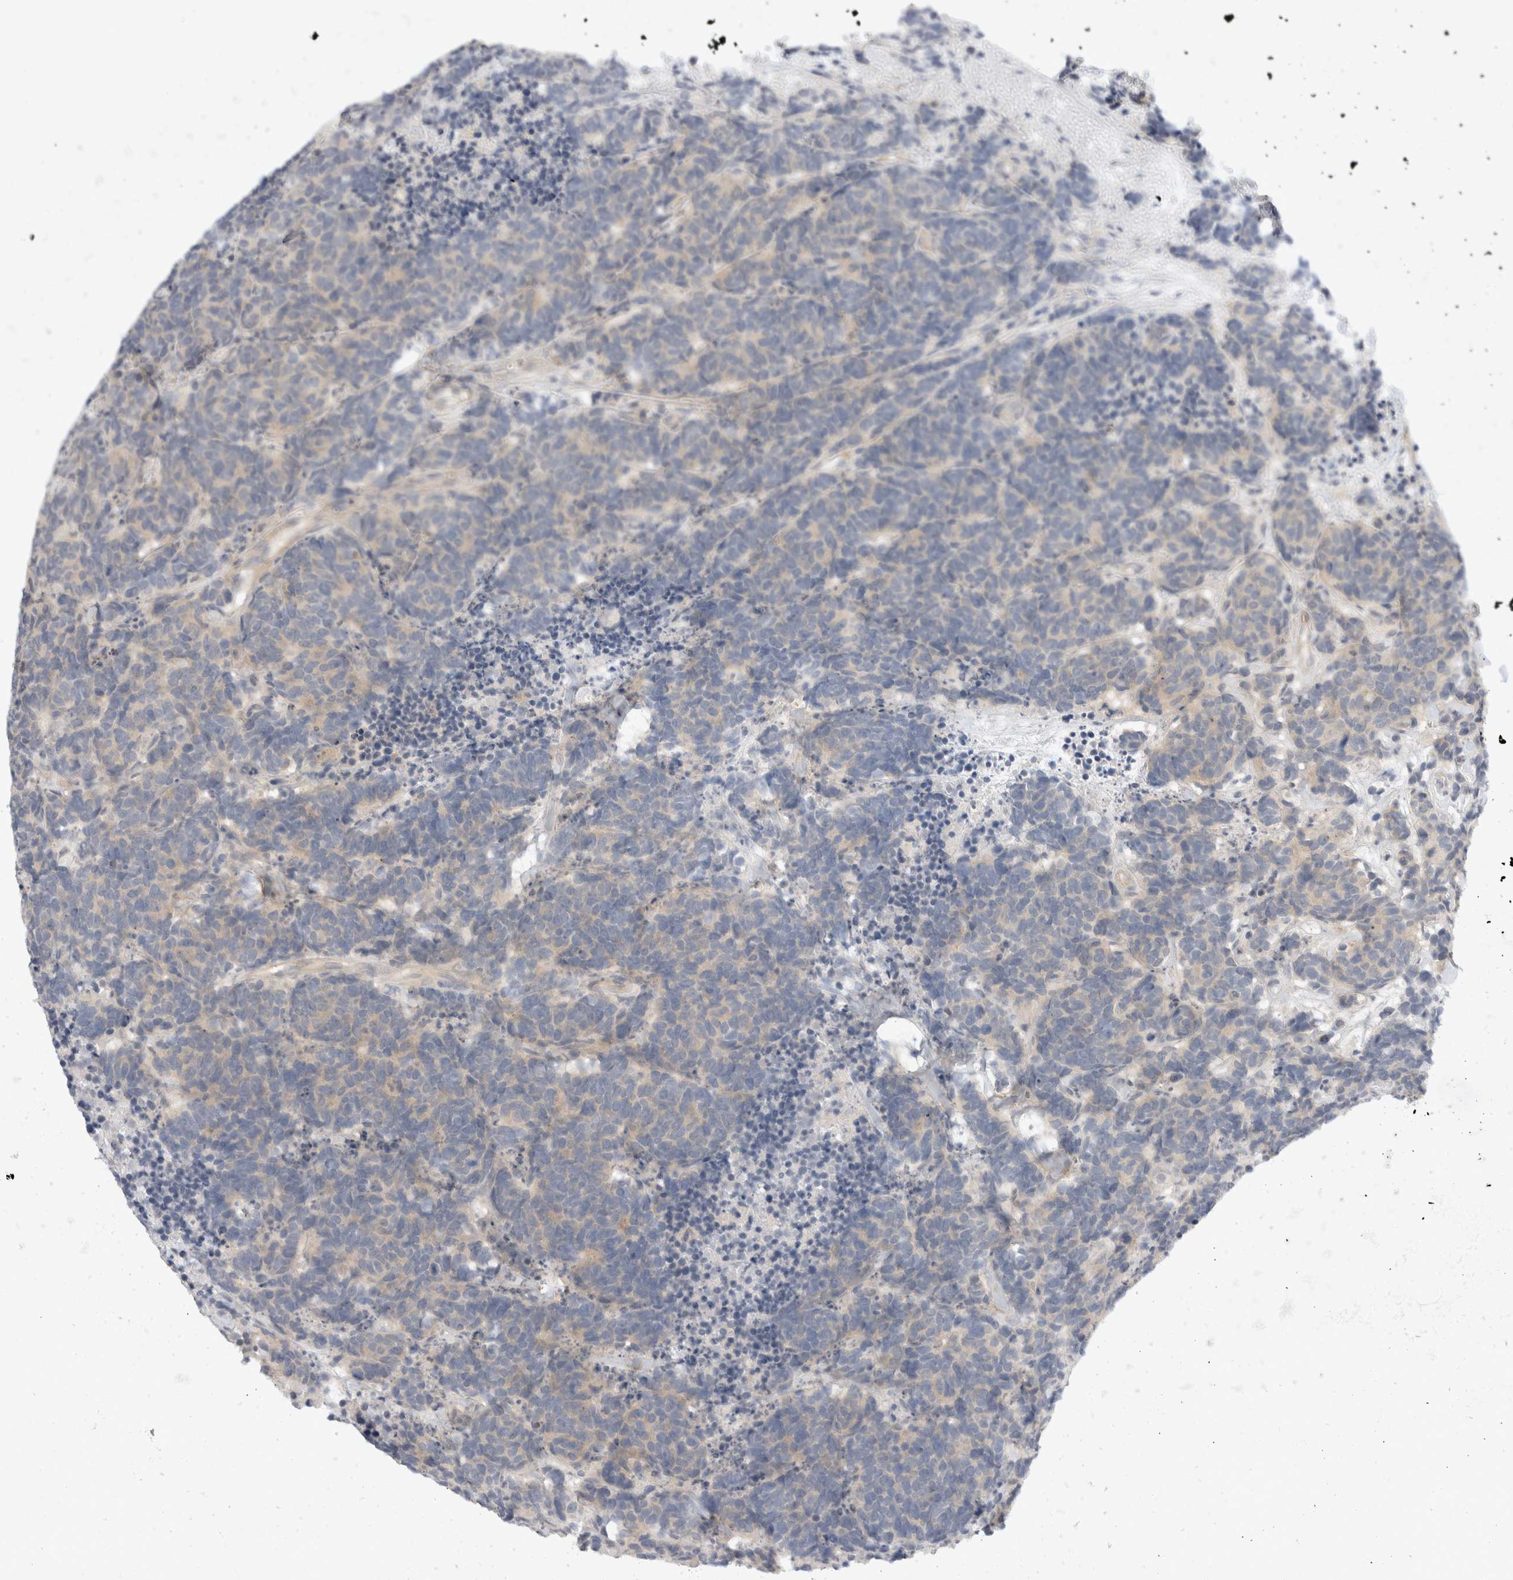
{"staining": {"intensity": "negative", "quantity": "none", "location": "none"}, "tissue": "carcinoid", "cell_type": "Tumor cells", "image_type": "cancer", "snomed": [{"axis": "morphology", "description": "Carcinoma, NOS"}, {"axis": "morphology", "description": "Carcinoid, malignant, NOS"}, {"axis": "topography", "description": "Urinary bladder"}], "caption": "Carcinoid was stained to show a protein in brown. There is no significant positivity in tumor cells.", "gene": "TOM1L2", "patient": {"sex": "male", "age": 57}}